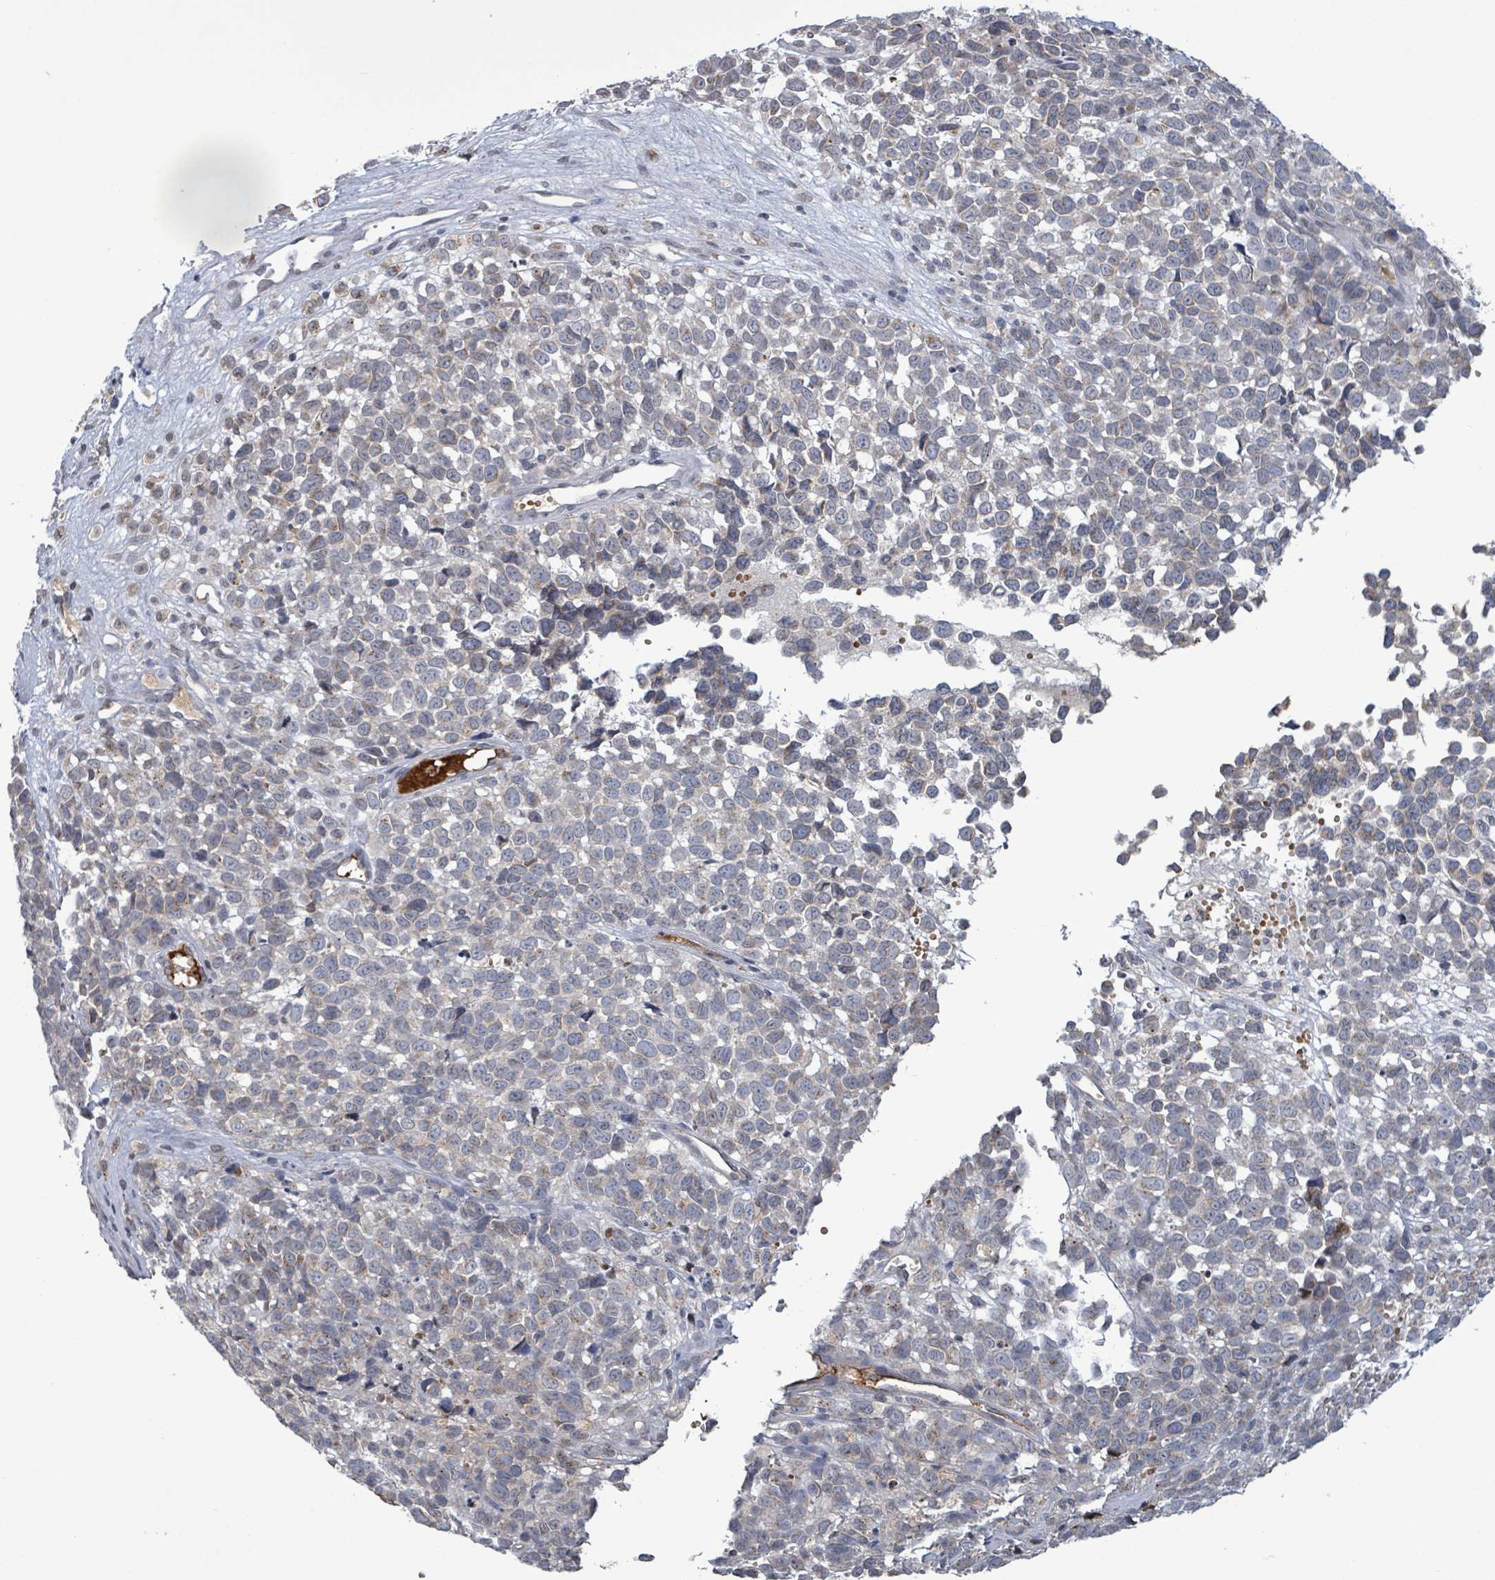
{"staining": {"intensity": "negative", "quantity": "none", "location": "none"}, "tissue": "melanoma", "cell_type": "Tumor cells", "image_type": "cancer", "snomed": [{"axis": "morphology", "description": "Malignant melanoma, NOS"}, {"axis": "topography", "description": "Nose, NOS"}], "caption": "Tumor cells show no significant protein expression in malignant melanoma.", "gene": "GRM8", "patient": {"sex": "female", "age": 48}}